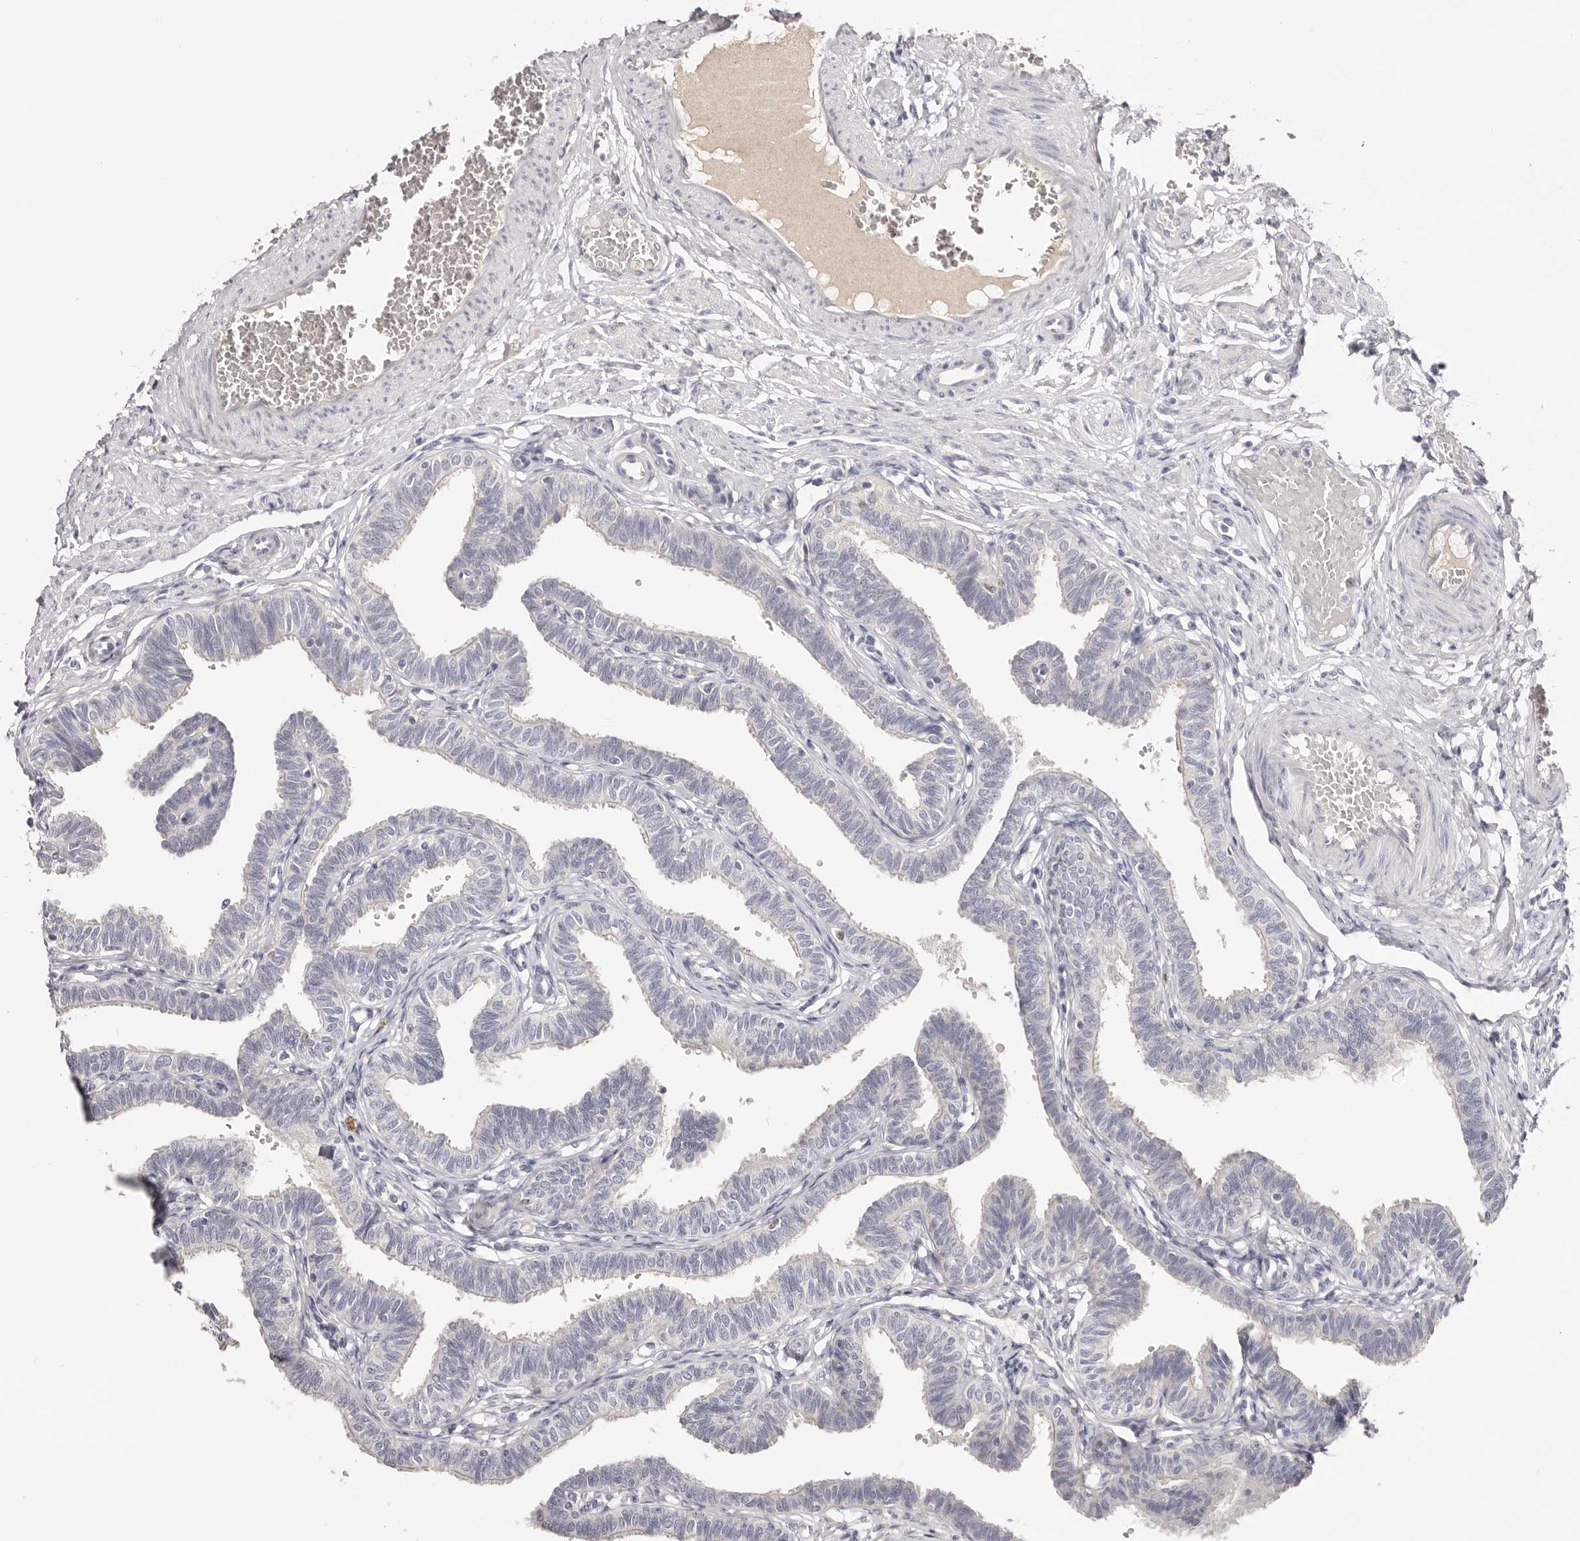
{"staining": {"intensity": "weak", "quantity": "<25%", "location": "nuclear"}, "tissue": "fallopian tube", "cell_type": "Glandular cells", "image_type": "normal", "snomed": [{"axis": "morphology", "description": "Normal tissue, NOS"}, {"axis": "topography", "description": "Fallopian tube"}, {"axis": "topography", "description": "Ovary"}], "caption": "Histopathology image shows no protein staining in glandular cells of normal fallopian tube.", "gene": "CCDC190", "patient": {"sex": "female", "age": 23}}